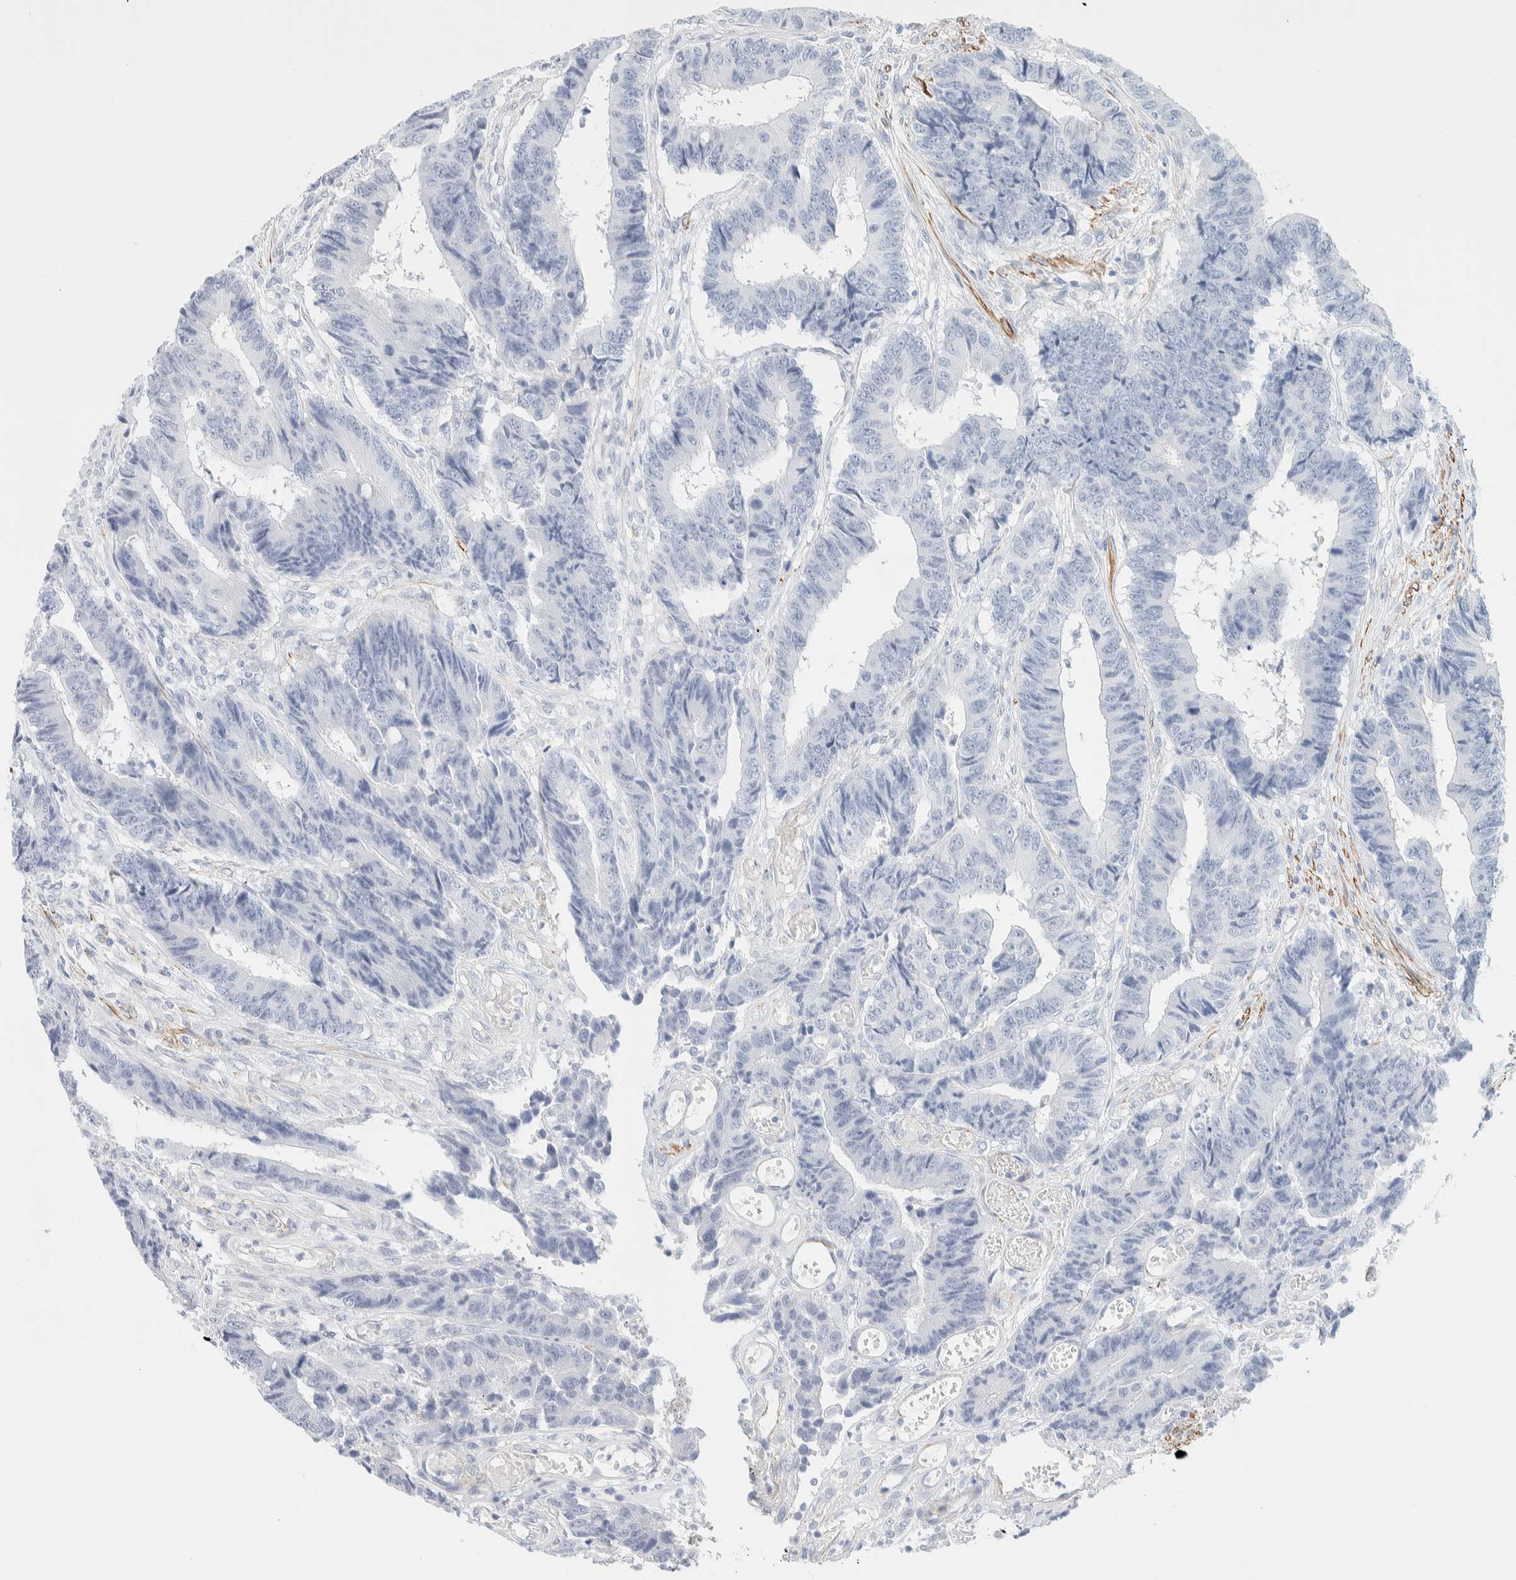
{"staining": {"intensity": "negative", "quantity": "none", "location": "none"}, "tissue": "colorectal cancer", "cell_type": "Tumor cells", "image_type": "cancer", "snomed": [{"axis": "morphology", "description": "Adenocarcinoma, NOS"}, {"axis": "topography", "description": "Rectum"}], "caption": "DAB (3,3'-diaminobenzidine) immunohistochemical staining of adenocarcinoma (colorectal) shows no significant expression in tumor cells.", "gene": "AFMID", "patient": {"sex": "male", "age": 84}}